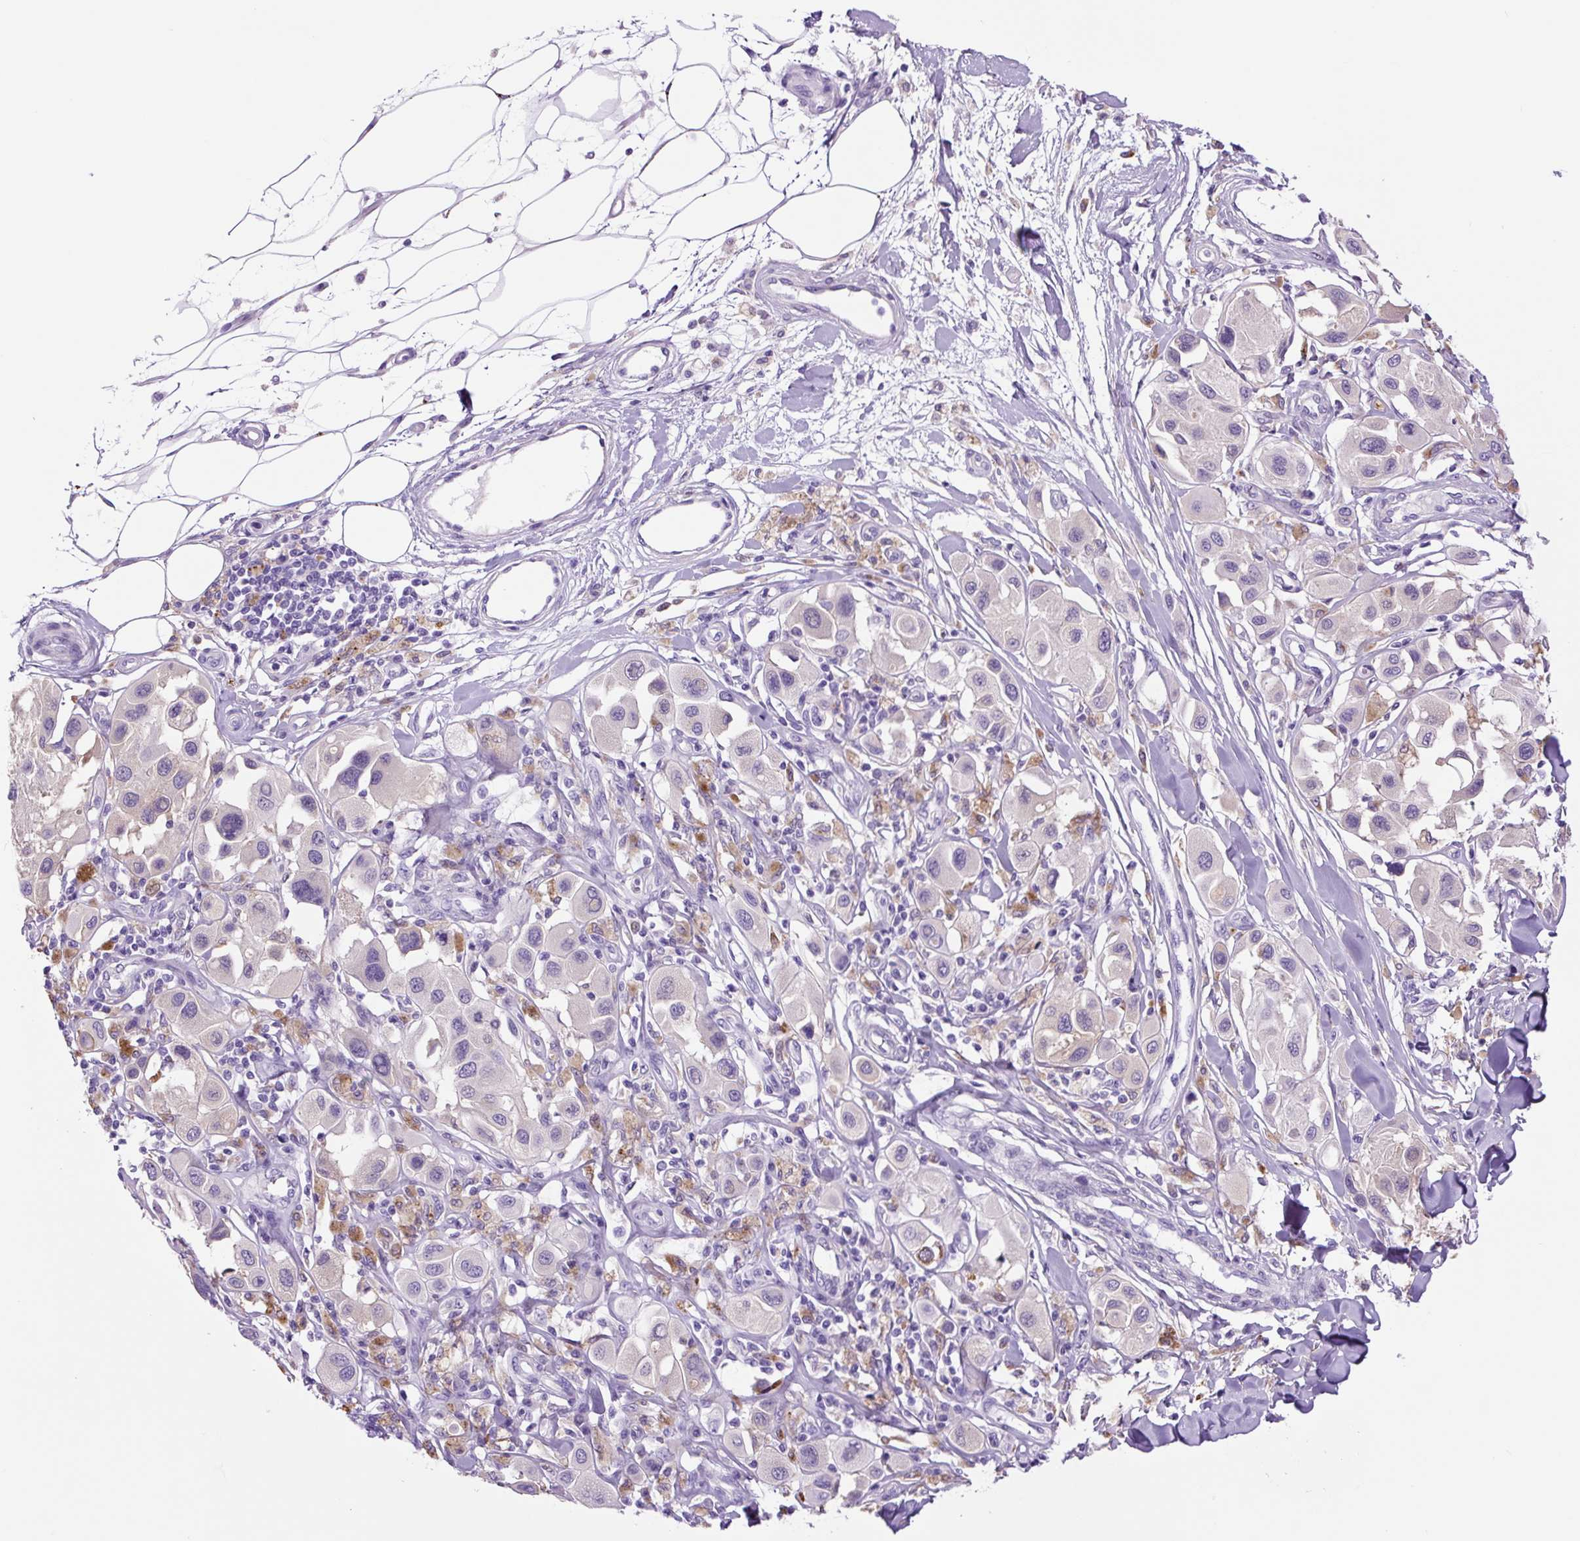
{"staining": {"intensity": "negative", "quantity": "none", "location": "none"}, "tissue": "melanoma", "cell_type": "Tumor cells", "image_type": "cancer", "snomed": [{"axis": "morphology", "description": "Malignant melanoma, Metastatic site"}, {"axis": "topography", "description": "Skin"}], "caption": "Malignant melanoma (metastatic site) stained for a protein using immunohistochemistry exhibits no expression tumor cells.", "gene": "LCN10", "patient": {"sex": "male", "age": 41}}